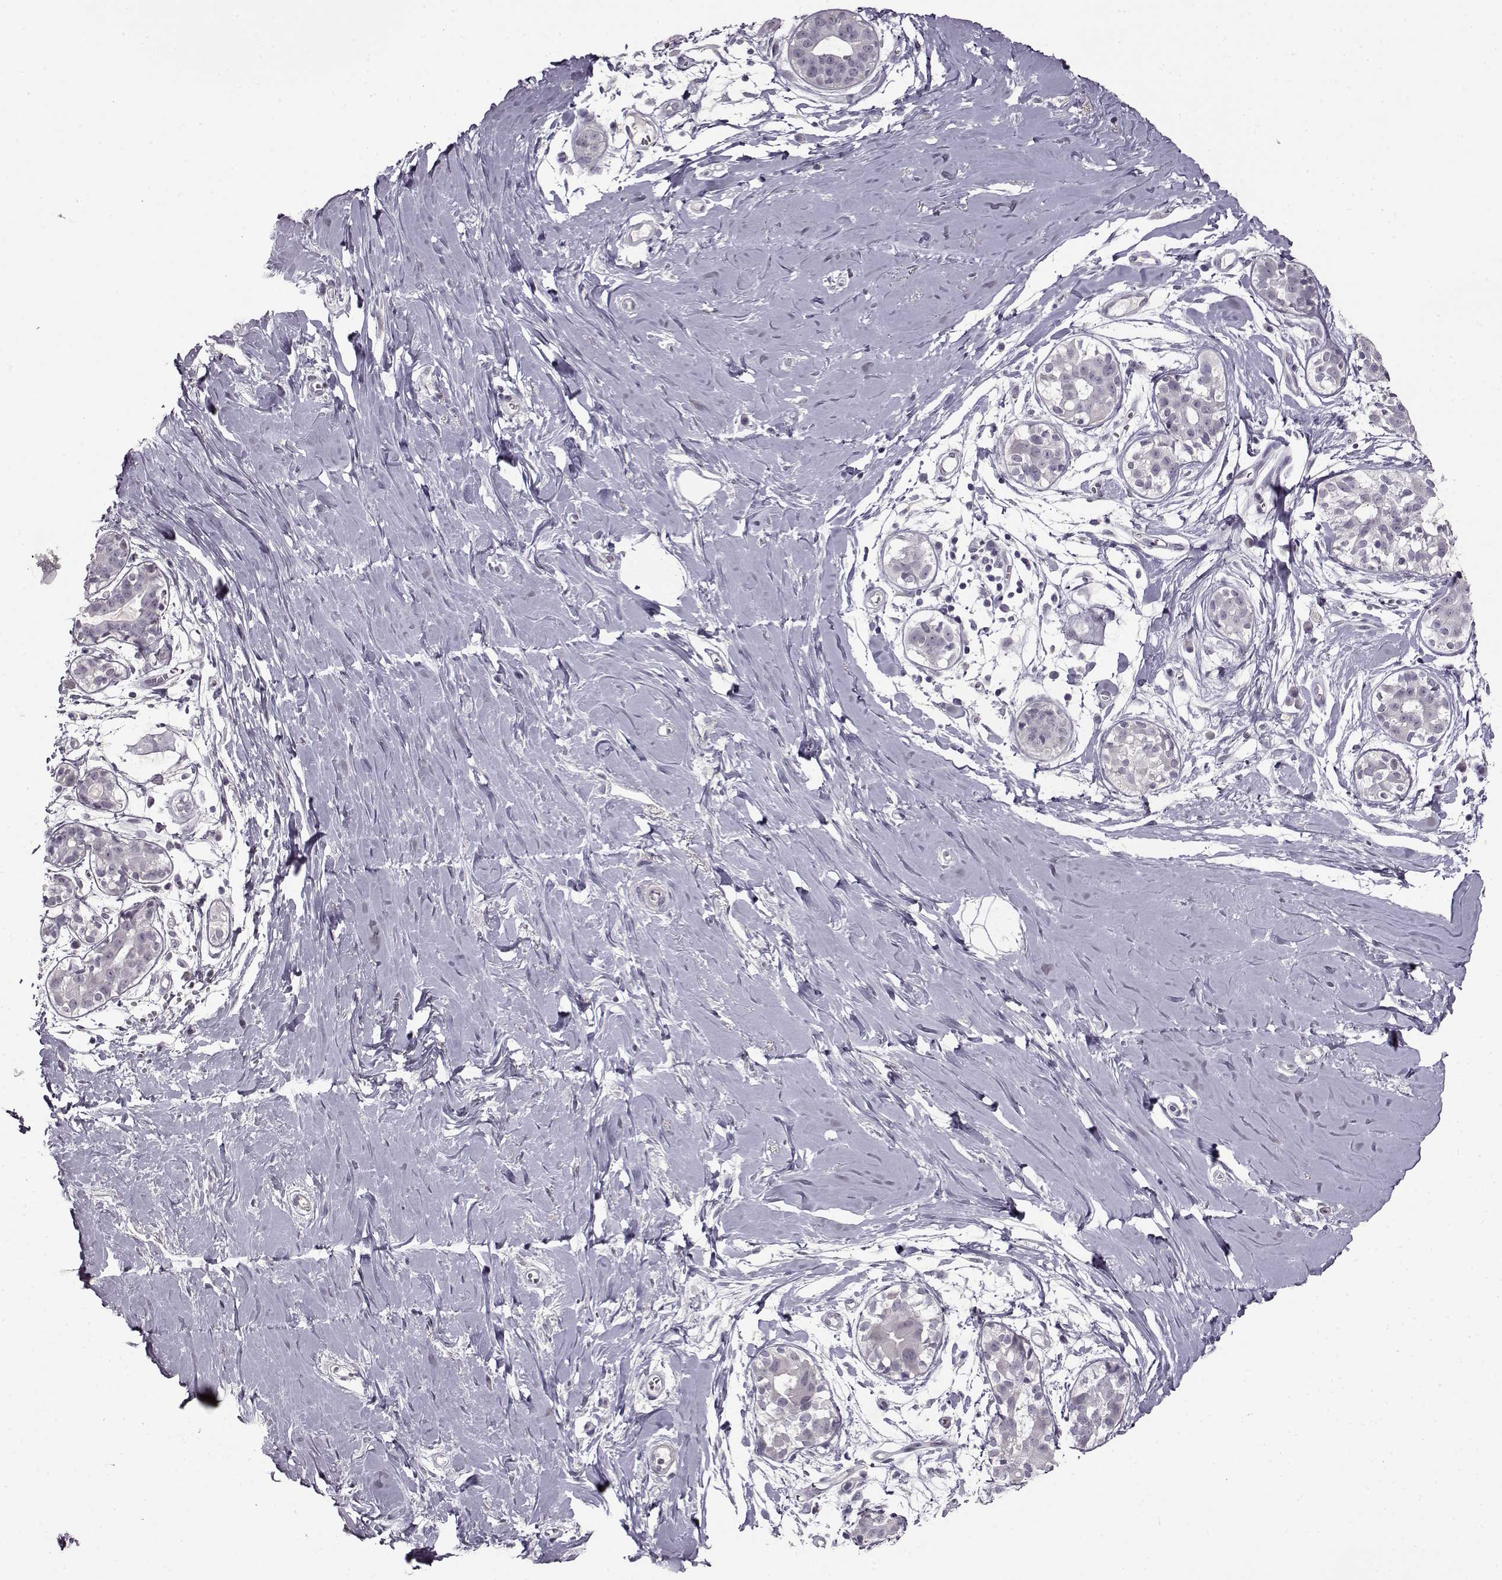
{"staining": {"intensity": "negative", "quantity": "none", "location": "none"}, "tissue": "breast", "cell_type": "Adipocytes", "image_type": "normal", "snomed": [{"axis": "morphology", "description": "Normal tissue, NOS"}, {"axis": "topography", "description": "Breast"}], "caption": "DAB immunohistochemical staining of unremarkable breast reveals no significant staining in adipocytes.", "gene": "FSHB", "patient": {"sex": "female", "age": 49}}